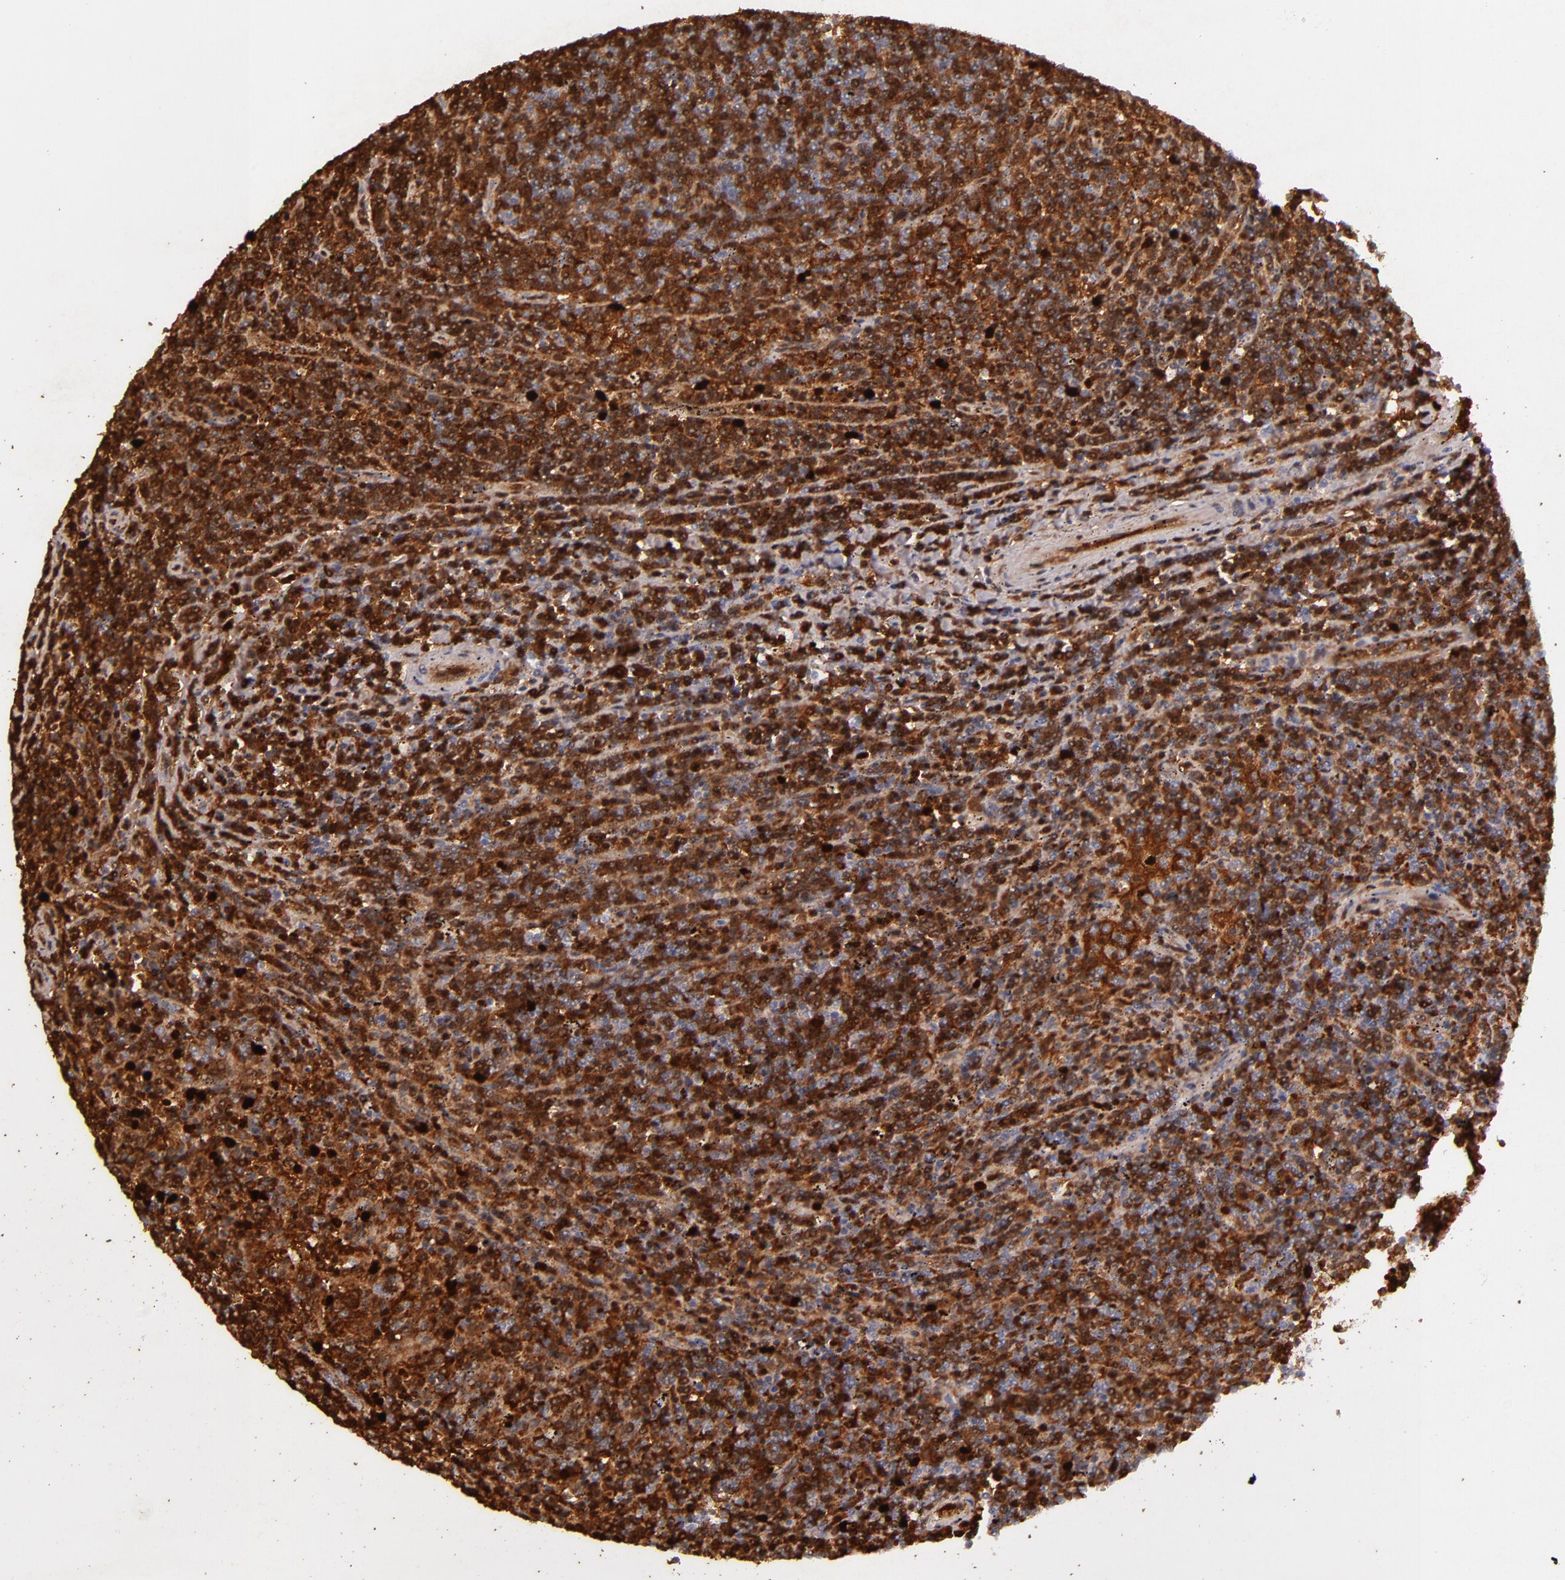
{"staining": {"intensity": "strong", "quantity": ">75%", "location": "cytoplasmic/membranous"}, "tissue": "lymphoma", "cell_type": "Tumor cells", "image_type": "cancer", "snomed": [{"axis": "morphology", "description": "Malignant lymphoma, non-Hodgkin's type, Low grade"}, {"axis": "topography", "description": "Spleen"}], "caption": "A micrograph of lymphoma stained for a protein shows strong cytoplasmic/membranous brown staining in tumor cells.", "gene": "SERPINC1", "patient": {"sex": "female", "age": 50}}